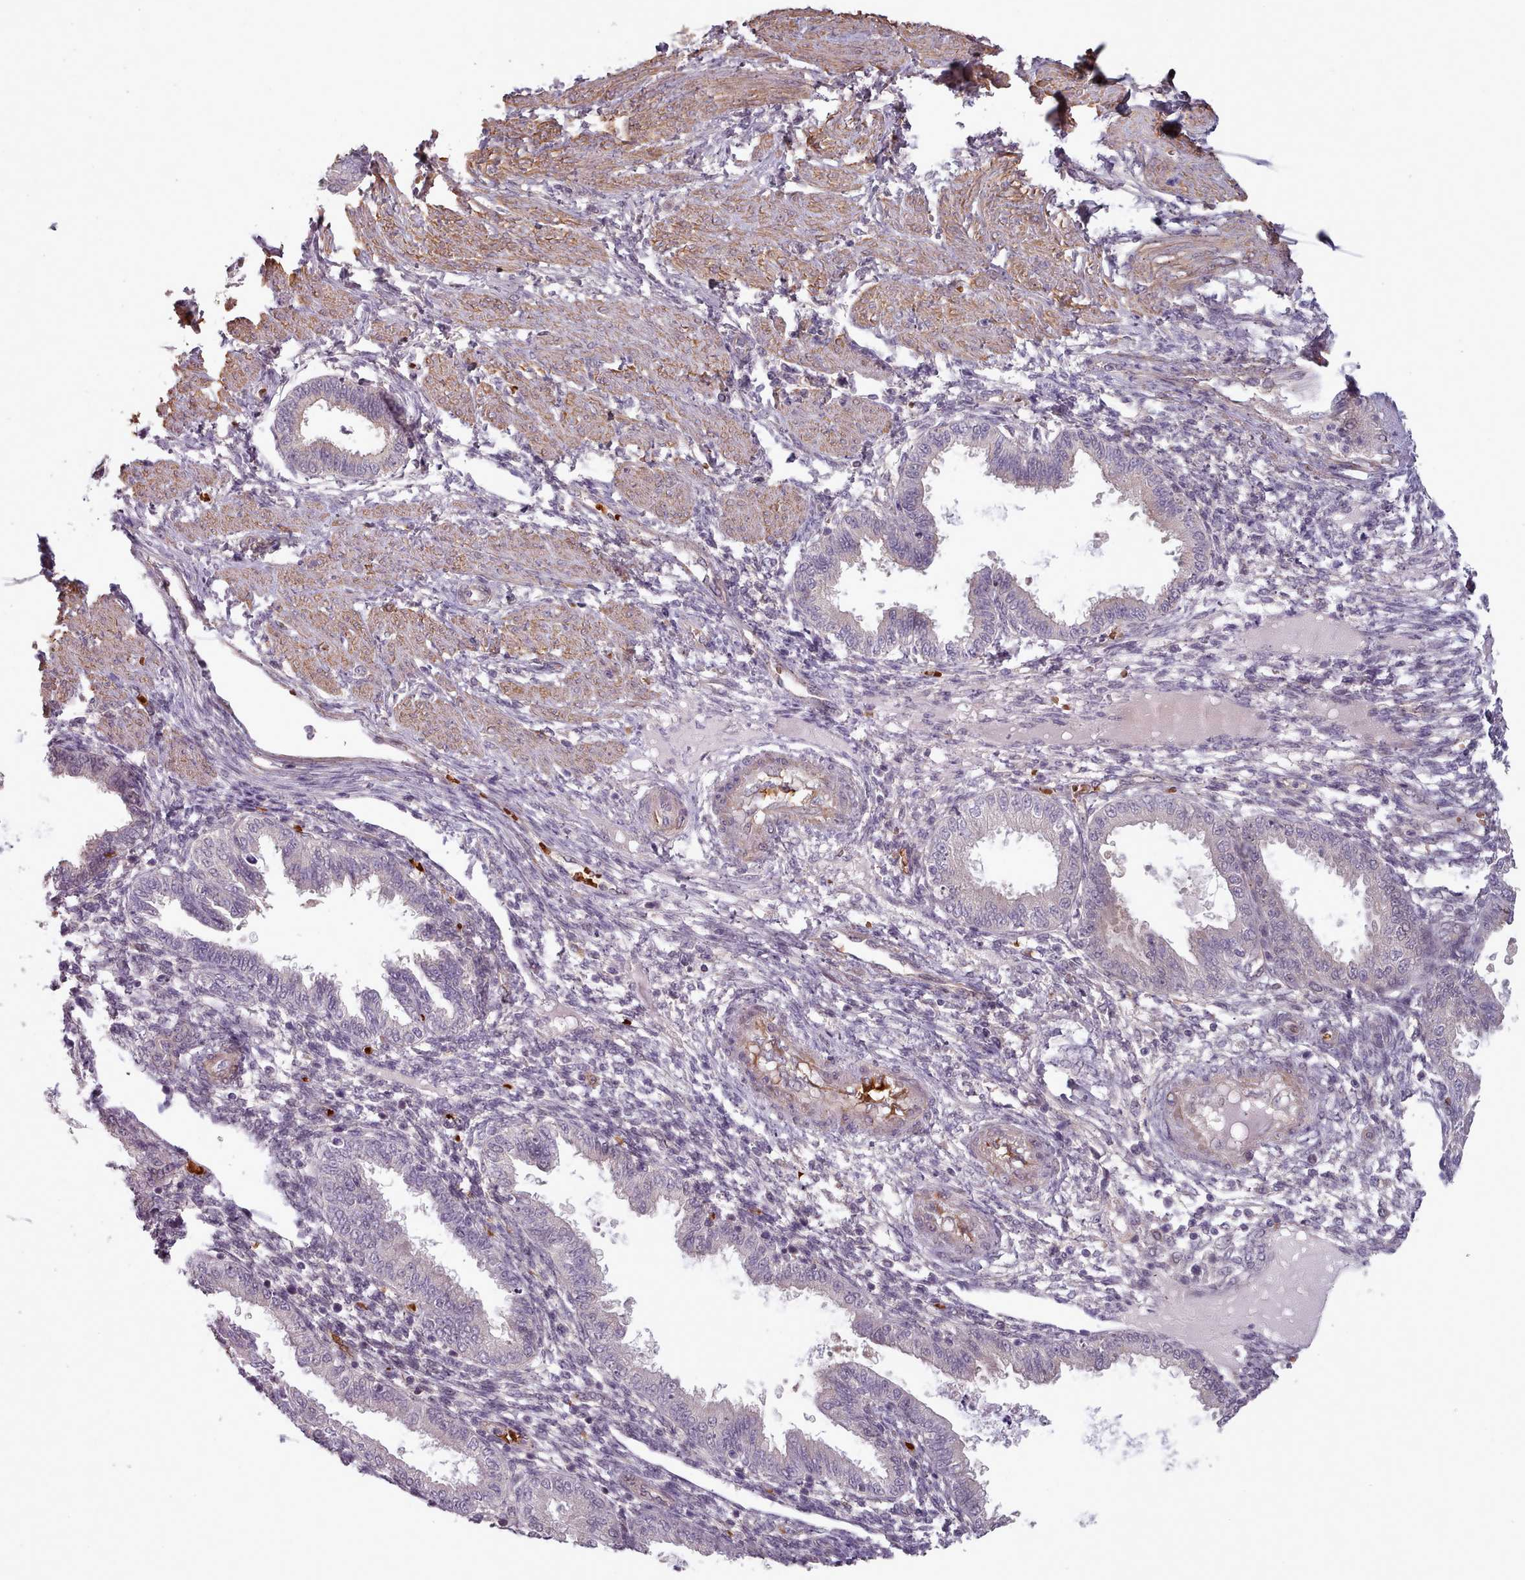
{"staining": {"intensity": "negative", "quantity": "none", "location": "none"}, "tissue": "endometrium", "cell_type": "Cells in endometrial stroma", "image_type": "normal", "snomed": [{"axis": "morphology", "description": "Normal tissue, NOS"}, {"axis": "topography", "description": "Endometrium"}], "caption": "IHC of benign endometrium displays no positivity in cells in endometrial stroma. The staining was performed using DAB to visualize the protein expression in brown, while the nuclei were stained in blue with hematoxylin (Magnification: 20x).", "gene": "CLNS1A", "patient": {"sex": "female", "age": 33}}